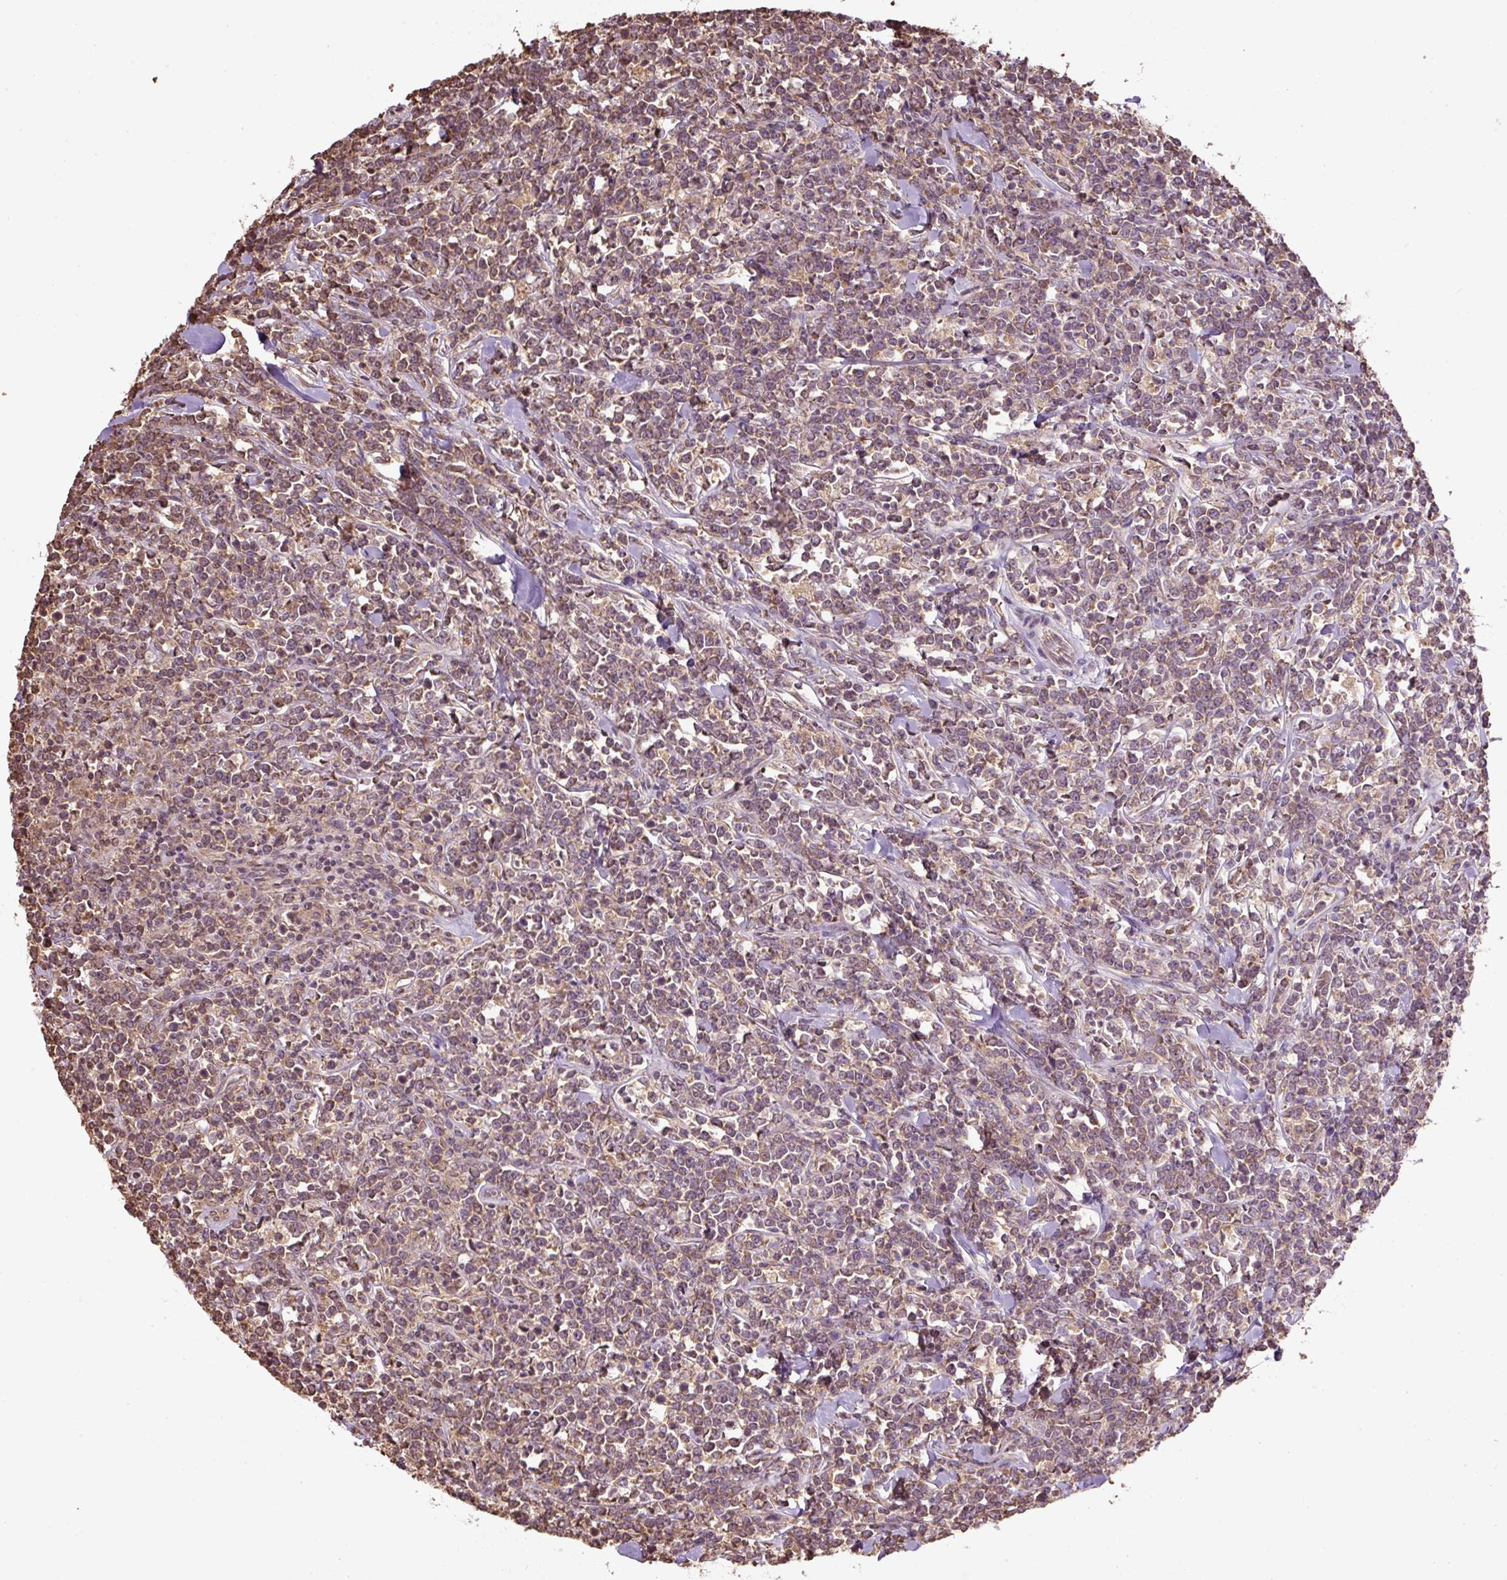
{"staining": {"intensity": "weak", "quantity": "25%-75%", "location": "cytoplasmic/membranous,nuclear"}, "tissue": "lymphoma", "cell_type": "Tumor cells", "image_type": "cancer", "snomed": [{"axis": "morphology", "description": "Malignant lymphoma, non-Hodgkin's type, High grade"}, {"axis": "topography", "description": "Small intestine"}, {"axis": "topography", "description": "Colon"}], "caption": "DAB immunohistochemical staining of high-grade malignant lymphoma, non-Hodgkin's type reveals weak cytoplasmic/membranous and nuclear protein expression in approximately 25%-75% of tumor cells.", "gene": "TMEM170B", "patient": {"sex": "male", "age": 8}}